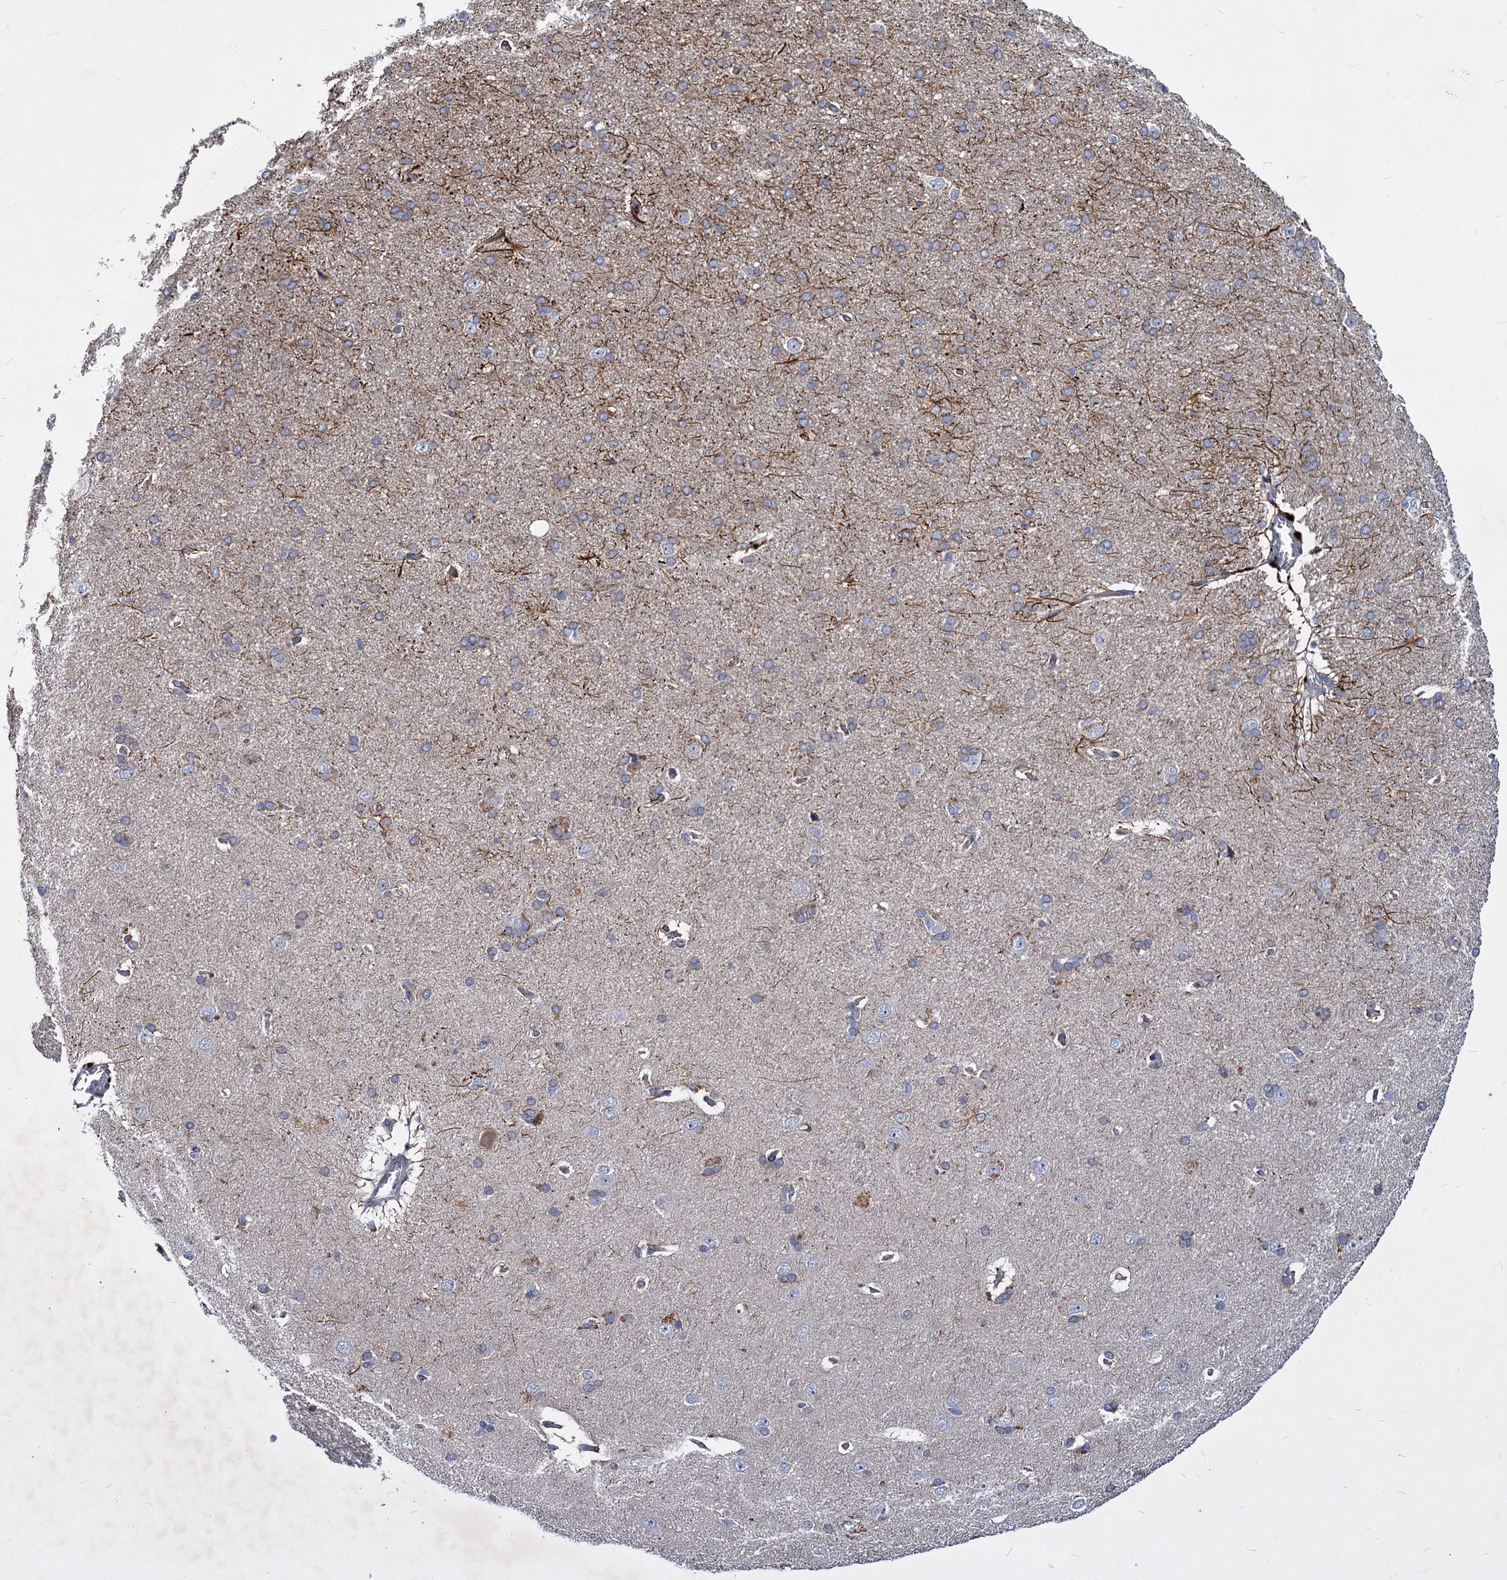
{"staining": {"intensity": "weak", "quantity": "<25%", "location": "cytoplasmic/membranous"}, "tissue": "cerebral cortex", "cell_type": "Endothelial cells", "image_type": "normal", "snomed": [{"axis": "morphology", "description": "Normal tissue, NOS"}, {"axis": "topography", "description": "Cerebral cortex"}], "caption": "Immunohistochemistry (IHC) of benign human cerebral cortex exhibits no positivity in endothelial cells.", "gene": "C11orf86", "patient": {"sex": "male", "age": 62}}